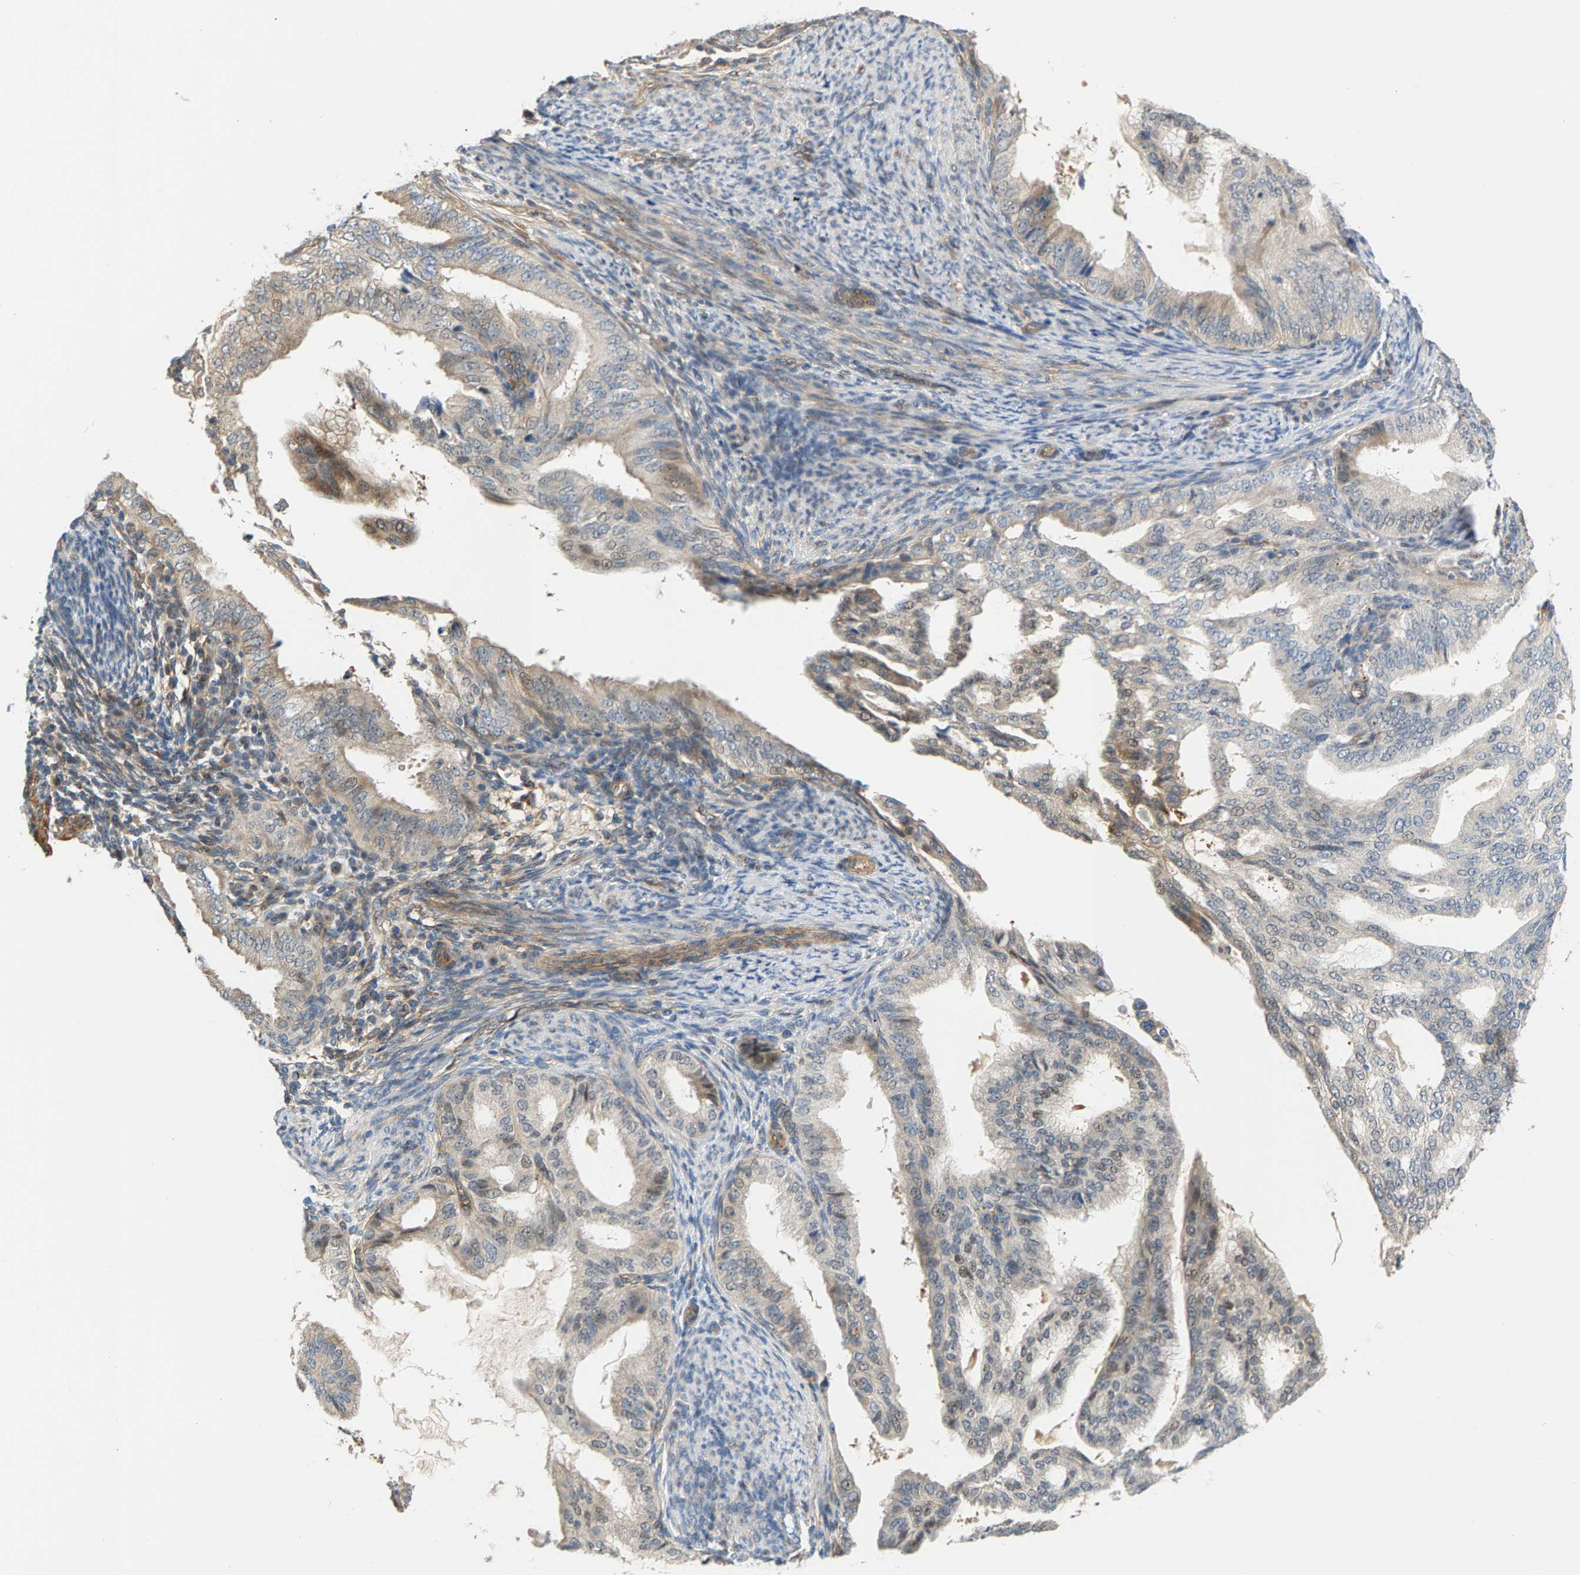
{"staining": {"intensity": "weak", "quantity": "<25%", "location": "cytoplasmic/membranous,nuclear"}, "tissue": "endometrial cancer", "cell_type": "Tumor cells", "image_type": "cancer", "snomed": [{"axis": "morphology", "description": "Adenocarcinoma, NOS"}, {"axis": "topography", "description": "Endometrium"}], "caption": "Immunohistochemistry (IHC) of endometrial adenocarcinoma shows no positivity in tumor cells. (DAB immunohistochemistry (IHC), high magnification).", "gene": "KRTAP27-1", "patient": {"sex": "female", "age": 58}}